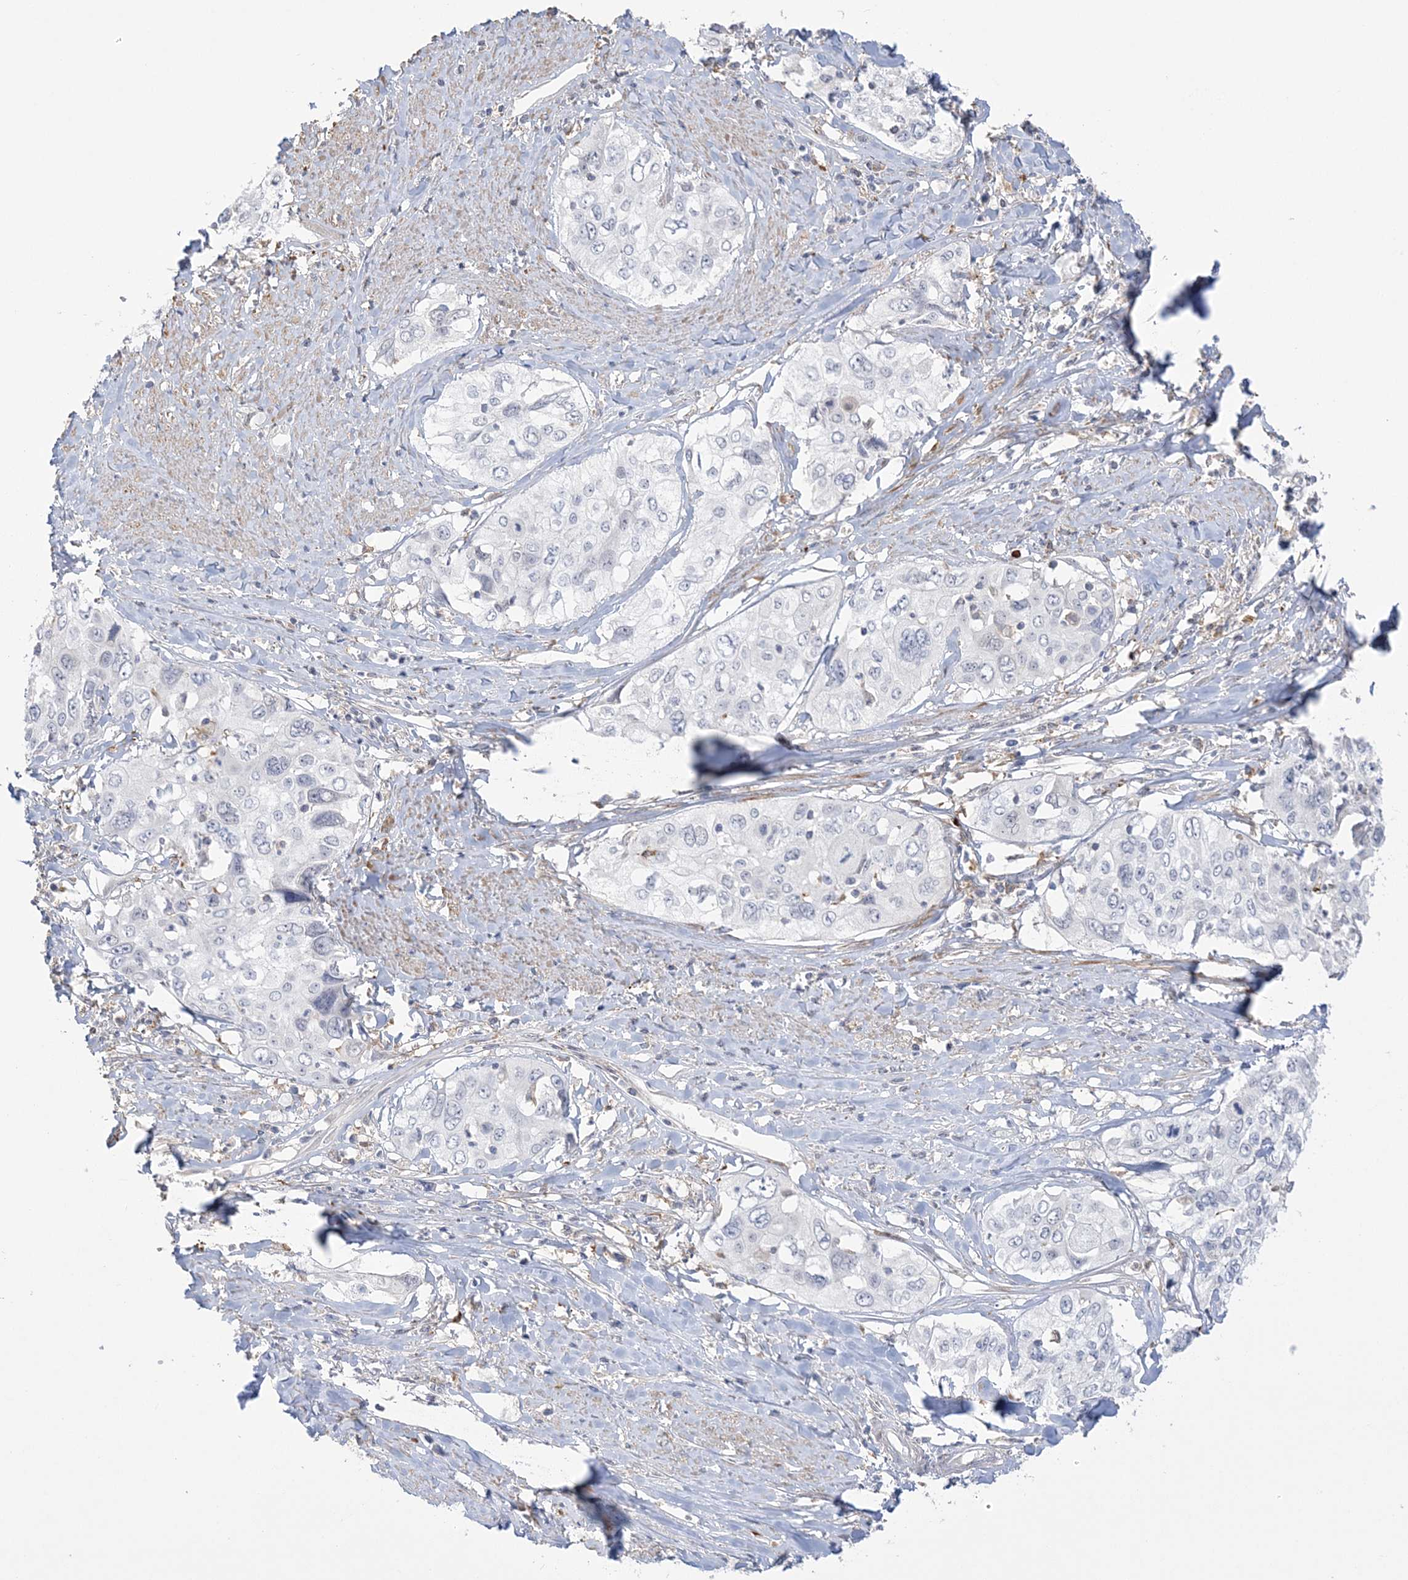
{"staining": {"intensity": "negative", "quantity": "none", "location": "none"}, "tissue": "cervical cancer", "cell_type": "Tumor cells", "image_type": "cancer", "snomed": [{"axis": "morphology", "description": "Squamous cell carcinoma, NOS"}, {"axis": "topography", "description": "Cervix"}], "caption": "Human cervical cancer stained for a protein using immunohistochemistry (IHC) reveals no positivity in tumor cells.", "gene": "HAAO", "patient": {"sex": "female", "age": 31}}